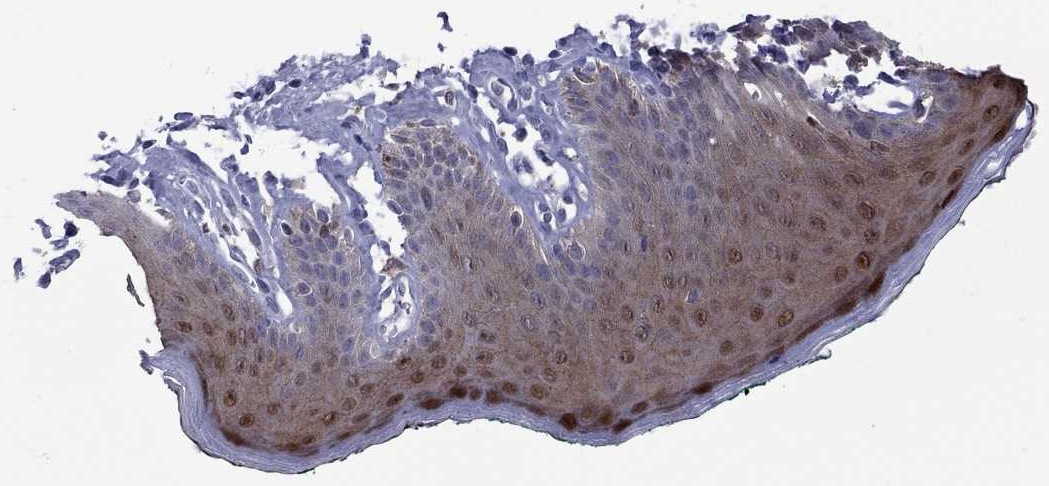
{"staining": {"intensity": "moderate", "quantity": ">75%", "location": "cytoplasmic/membranous,nuclear"}, "tissue": "skin", "cell_type": "Epidermal cells", "image_type": "normal", "snomed": [{"axis": "morphology", "description": "Normal tissue, NOS"}, {"axis": "topography", "description": "Vulva"}, {"axis": "topography", "description": "Peripheral nerve tissue"}], "caption": "Immunohistochemistry (IHC) image of unremarkable skin: human skin stained using immunohistochemistry (IHC) reveals medium levels of moderate protein expression localized specifically in the cytoplasmic/membranous,nuclear of epidermal cells, appearing as a cytoplasmic/membranous,nuclear brown color.", "gene": "CTNNBIP1", "patient": {"sex": "female", "age": 66}}